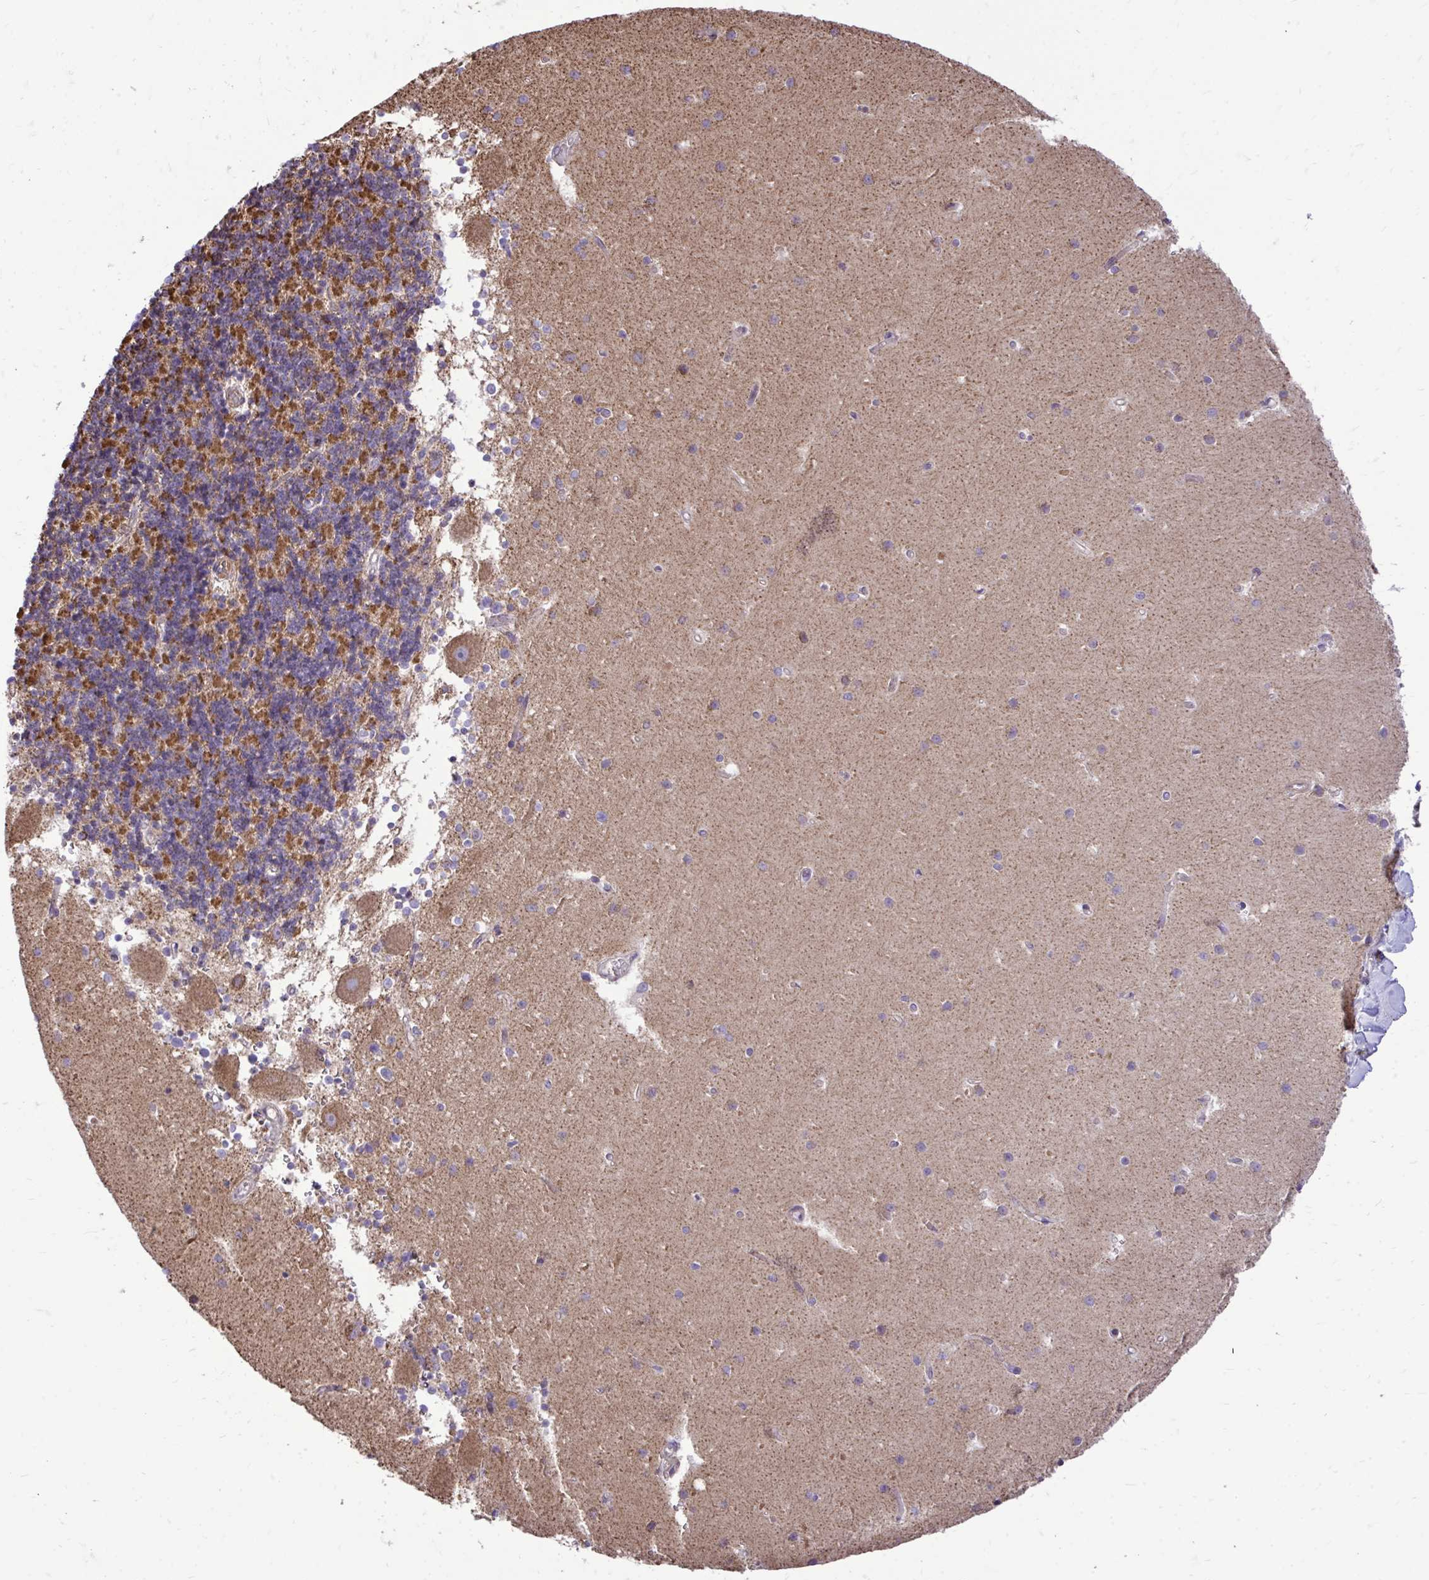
{"staining": {"intensity": "moderate", "quantity": ">75%", "location": "cytoplasmic/membranous"}, "tissue": "cerebellum", "cell_type": "Cells in granular layer", "image_type": "normal", "snomed": [{"axis": "morphology", "description": "Normal tissue, NOS"}, {"axis": "topography", "description": "Cerebellum"}], "caption": "Immunohistochemical staining of benign cerebellum reveals medium levels of moderate cytoplasmic/membranous staining in approximately >75% of cells in granular layer. (brown staining indicates protein expression, while blue staining denotes nuclei).", "gene": "UBE2C", "patient": {"sex": "male", "age": 54}}